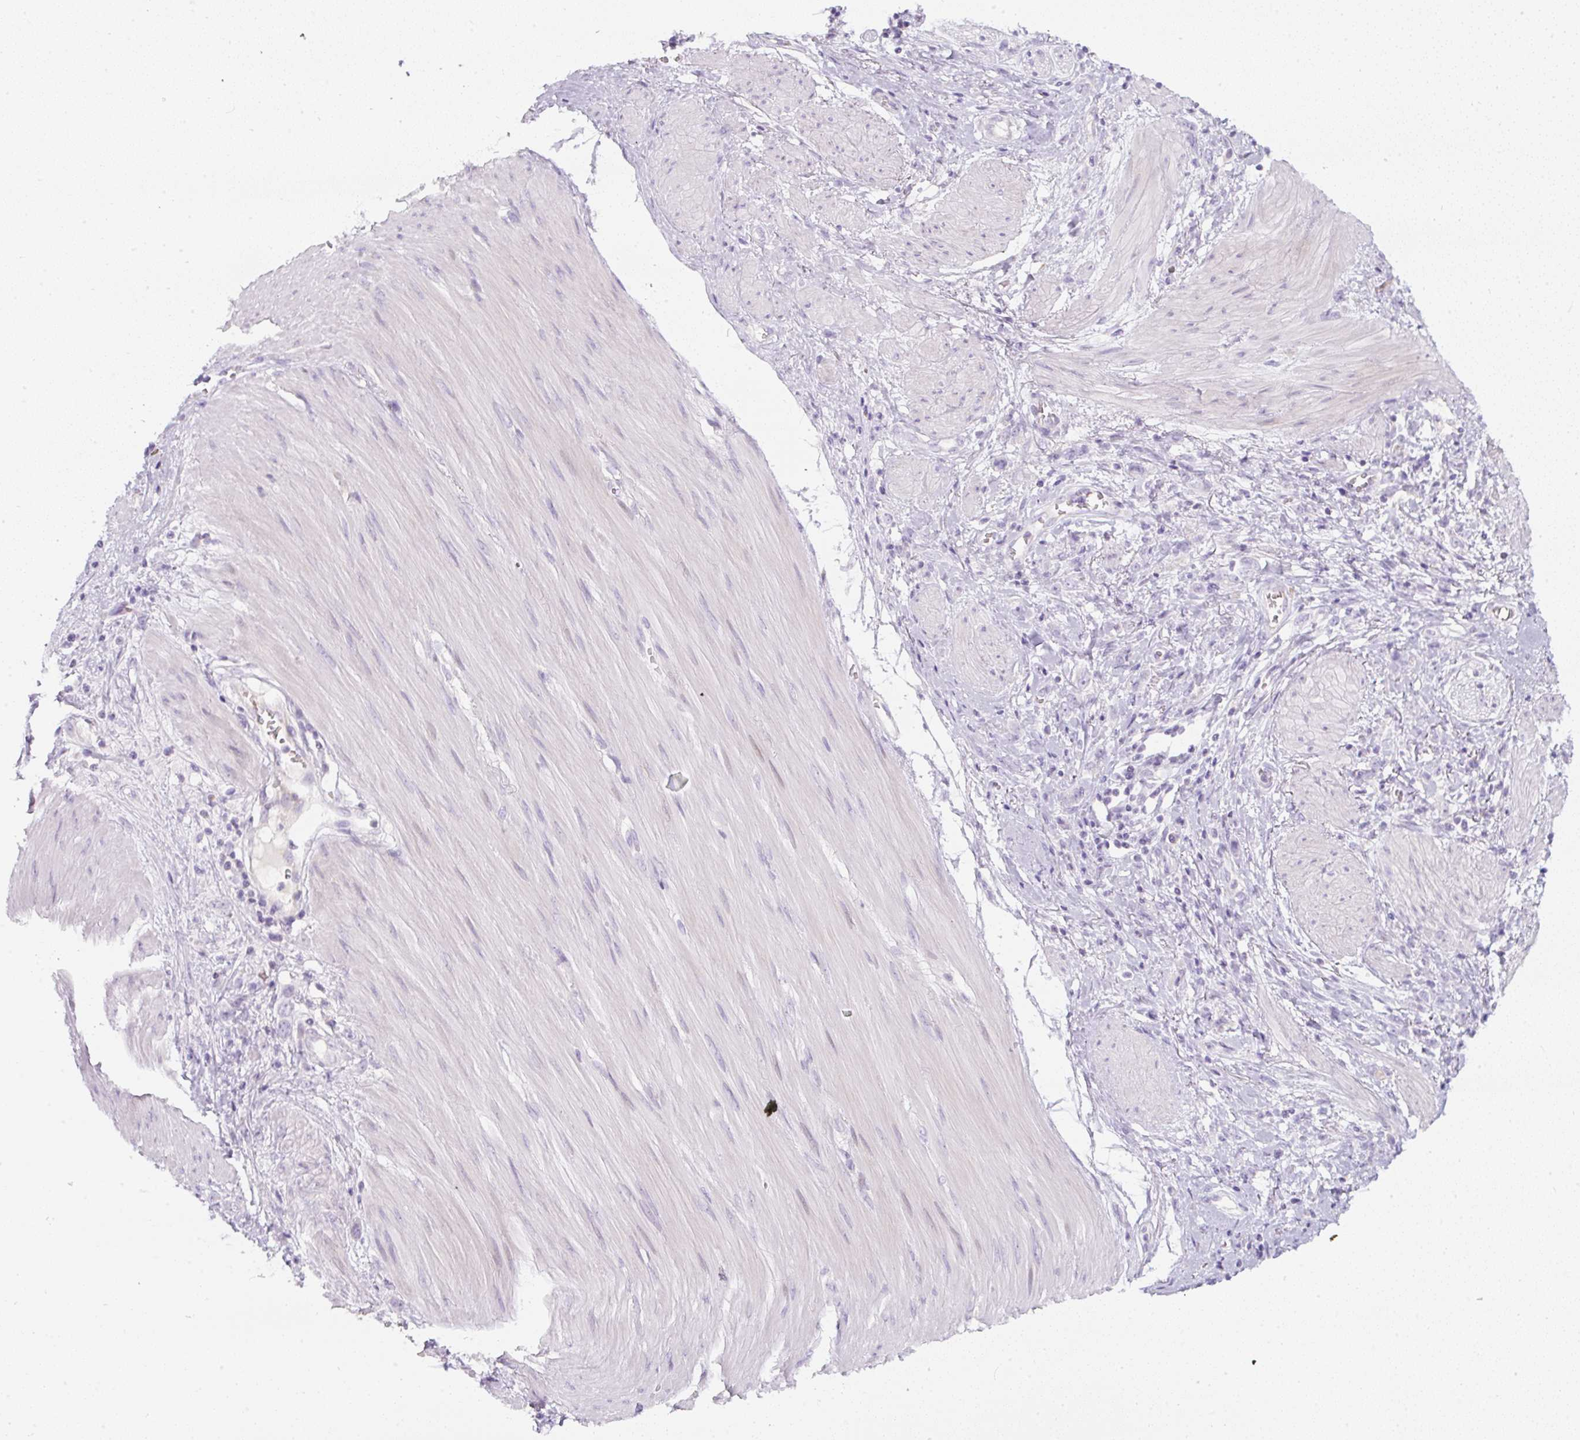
{"staining": {"intensity": "negative", "quantity": "none", "location": "none"}, "tissue": "stomach cancer", "cell_type": "Tumor cells", "image_type": "cancer", "snomed": [{"axis": "morphology", "description": "Adenocarcinoma, NOS"}, {"axis": "topography", "description": "Stomach"}], "caption": "This histopathology image is of stomach adenocarcinoma stained with immunohistochemistry (IHC) to label a protein in brown with the nuclei are counter-stained blue. There is no expression in tumor cells. (Stains: DAB (3,3'-diaminobenzidine) immunohistochemistry with hematoxylin counter stain, Microscopy: brightfield microscopy at high magnification).", "gene": "FGFBP3", "patient": {"sex": "female", "age": 76}}